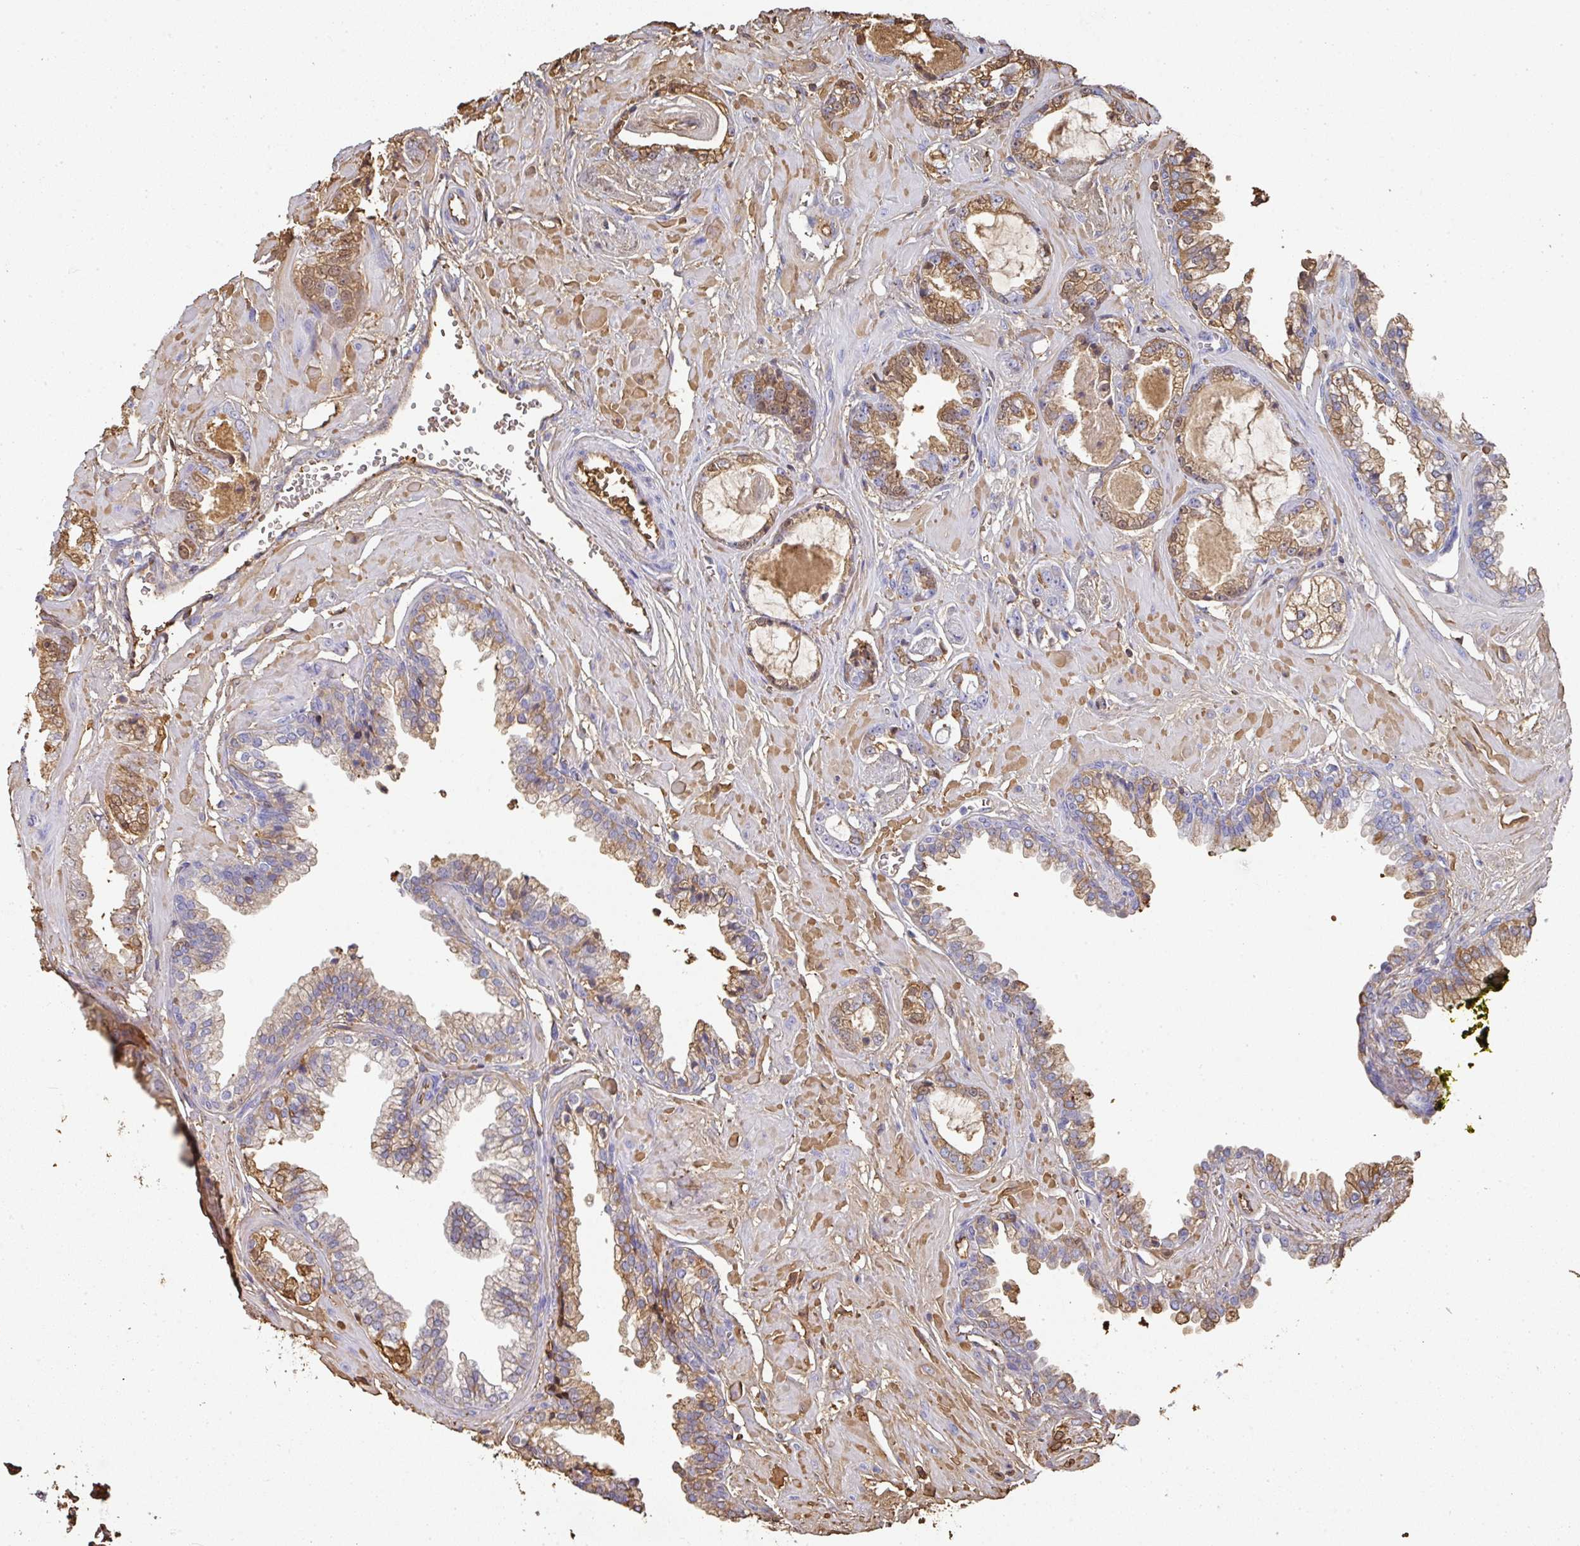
{"staining": {"intensity": "moderate", "quantity": "25%-75%", "location": "cytoplasmic/membranous"}, "tissue": "prostate cancer", "cell_type": "Tumor cells", "image_type": "cancer", "snomed": [{"axis": "morphology", "description": "Adenocarcinoma, Low grade"}, {"axis": "topography", "description": "Prostate"}], "caption": "Prostate low-grade adenocarcinoma stained for a protein displays moderate cytoplasmic/membranous positivity in tumor cells.", "gene": "ALB", "patient": {"sex": "male", "age": 60}}